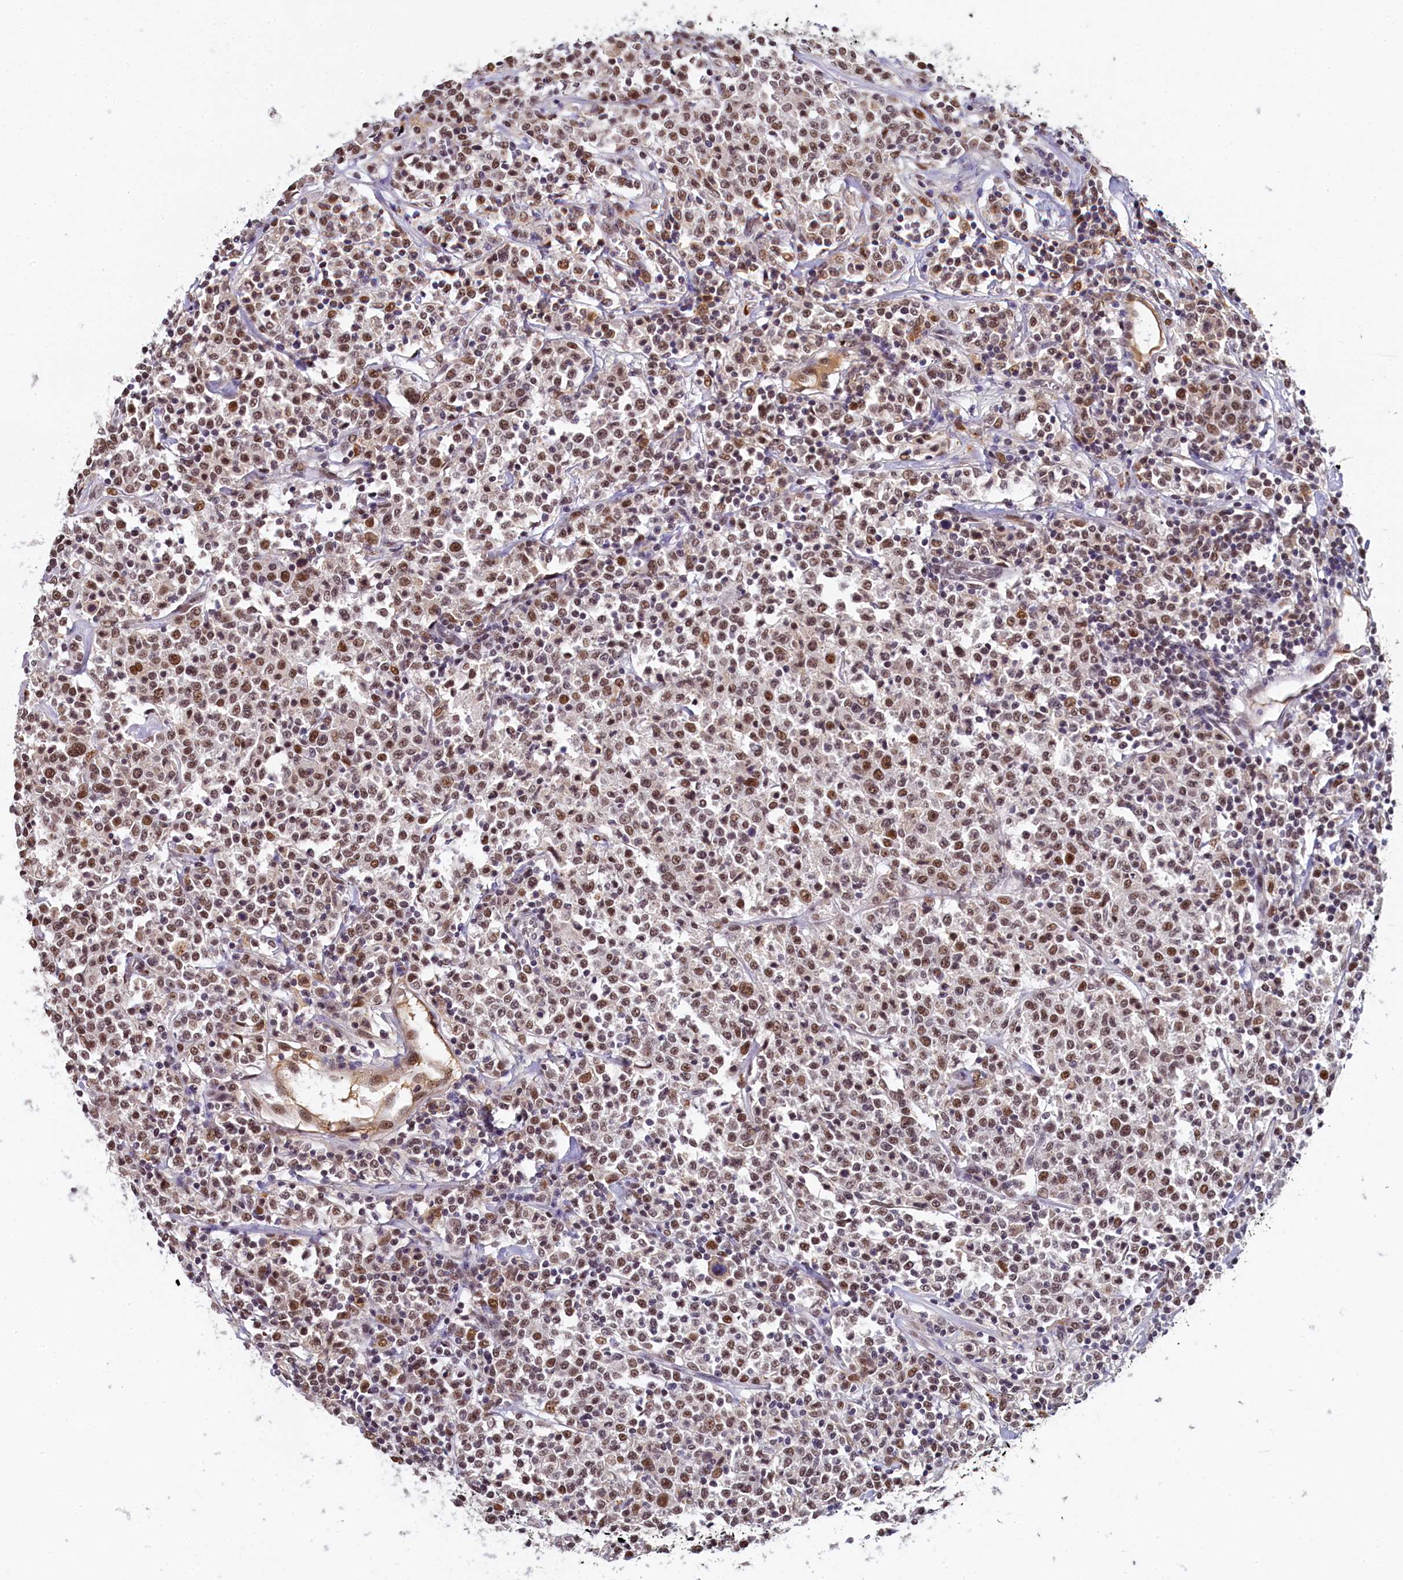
{"staining": {"intensity": "moderate", "quantity": ">75%", "location": "nuclear"}, "tissue": "lymphoma", "cell_type": "Tumor cells", "image_type": "cancer", "snomed": [{"axis": "morphology", "description": "Malignant lymphoma, non-Hodgkin's type, Low grade"}, {"axis": "topography", "description": "Small intestine"}], "caption": "IHC micrograph of neoplastic tissue: human malignant lymphoma, non-Hodgkin's type (low-grade) stained using IHC displays medium levels of moderate protein expression localized specifically in the nuclear of tumor cells, appearing as a nuclear brown color.", "gene": "INTS14", "patient": {"sex": "female", "age": 59}}